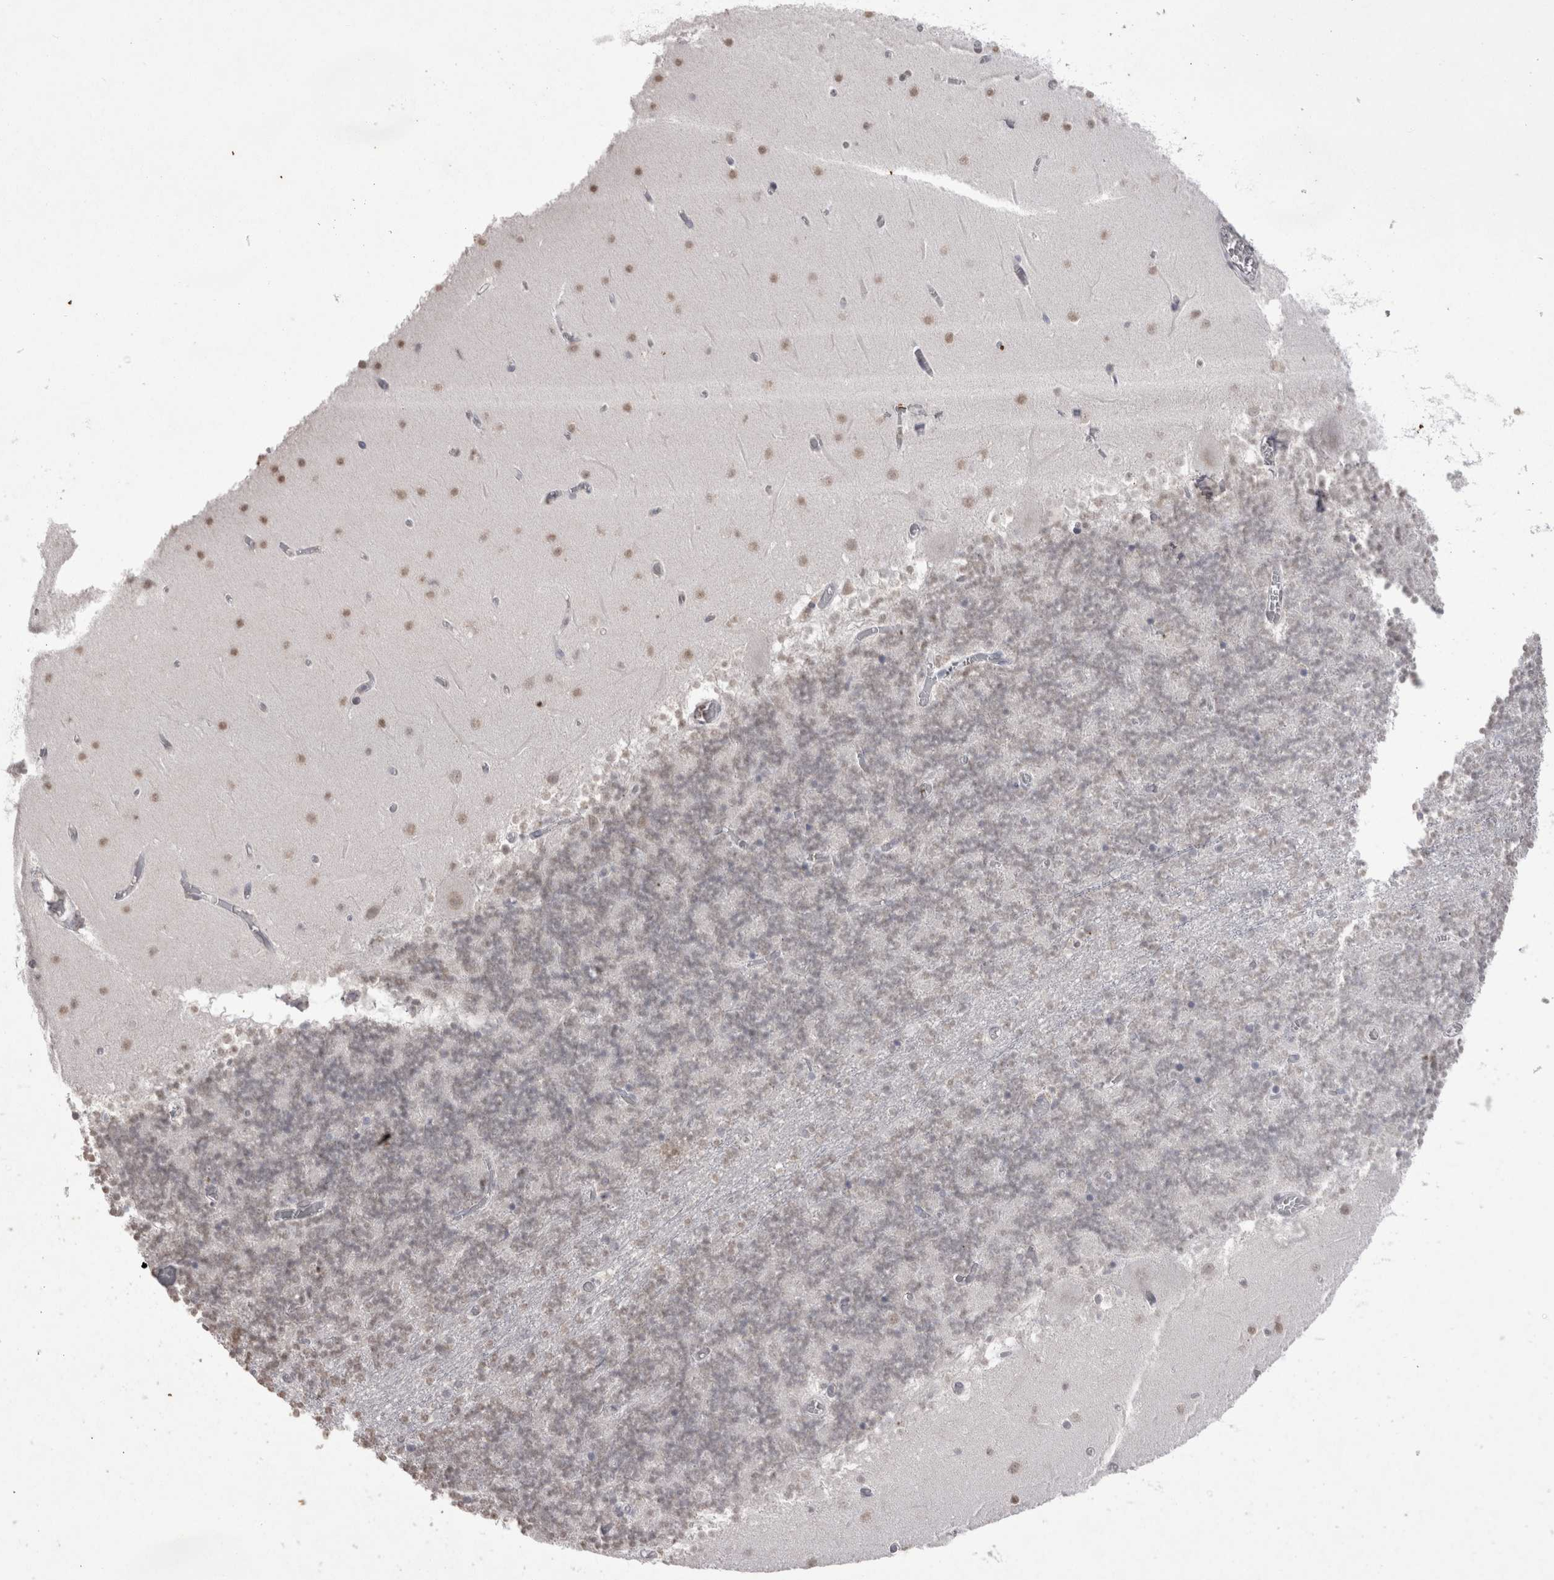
{"staining": {"intensity": "negative", "quantity": "none", "location": "none"}, "tissue": "cerebellum", "cell_type": "Cells in granular layer", "image_type": "normal", "snomed": [{"axis": "morphology", "description": "Normal tissue, NOS"}, {"axis": "topography", "description": "Cerebellum"}], "caption": "An immunohistochemistry (IHC) photomicrograph of benign cerebellum is shown. There is no staining in cells in granular layer of cerebellum.", "gene": "DDX4", "patient": {"sex": "female", "age": 28}}